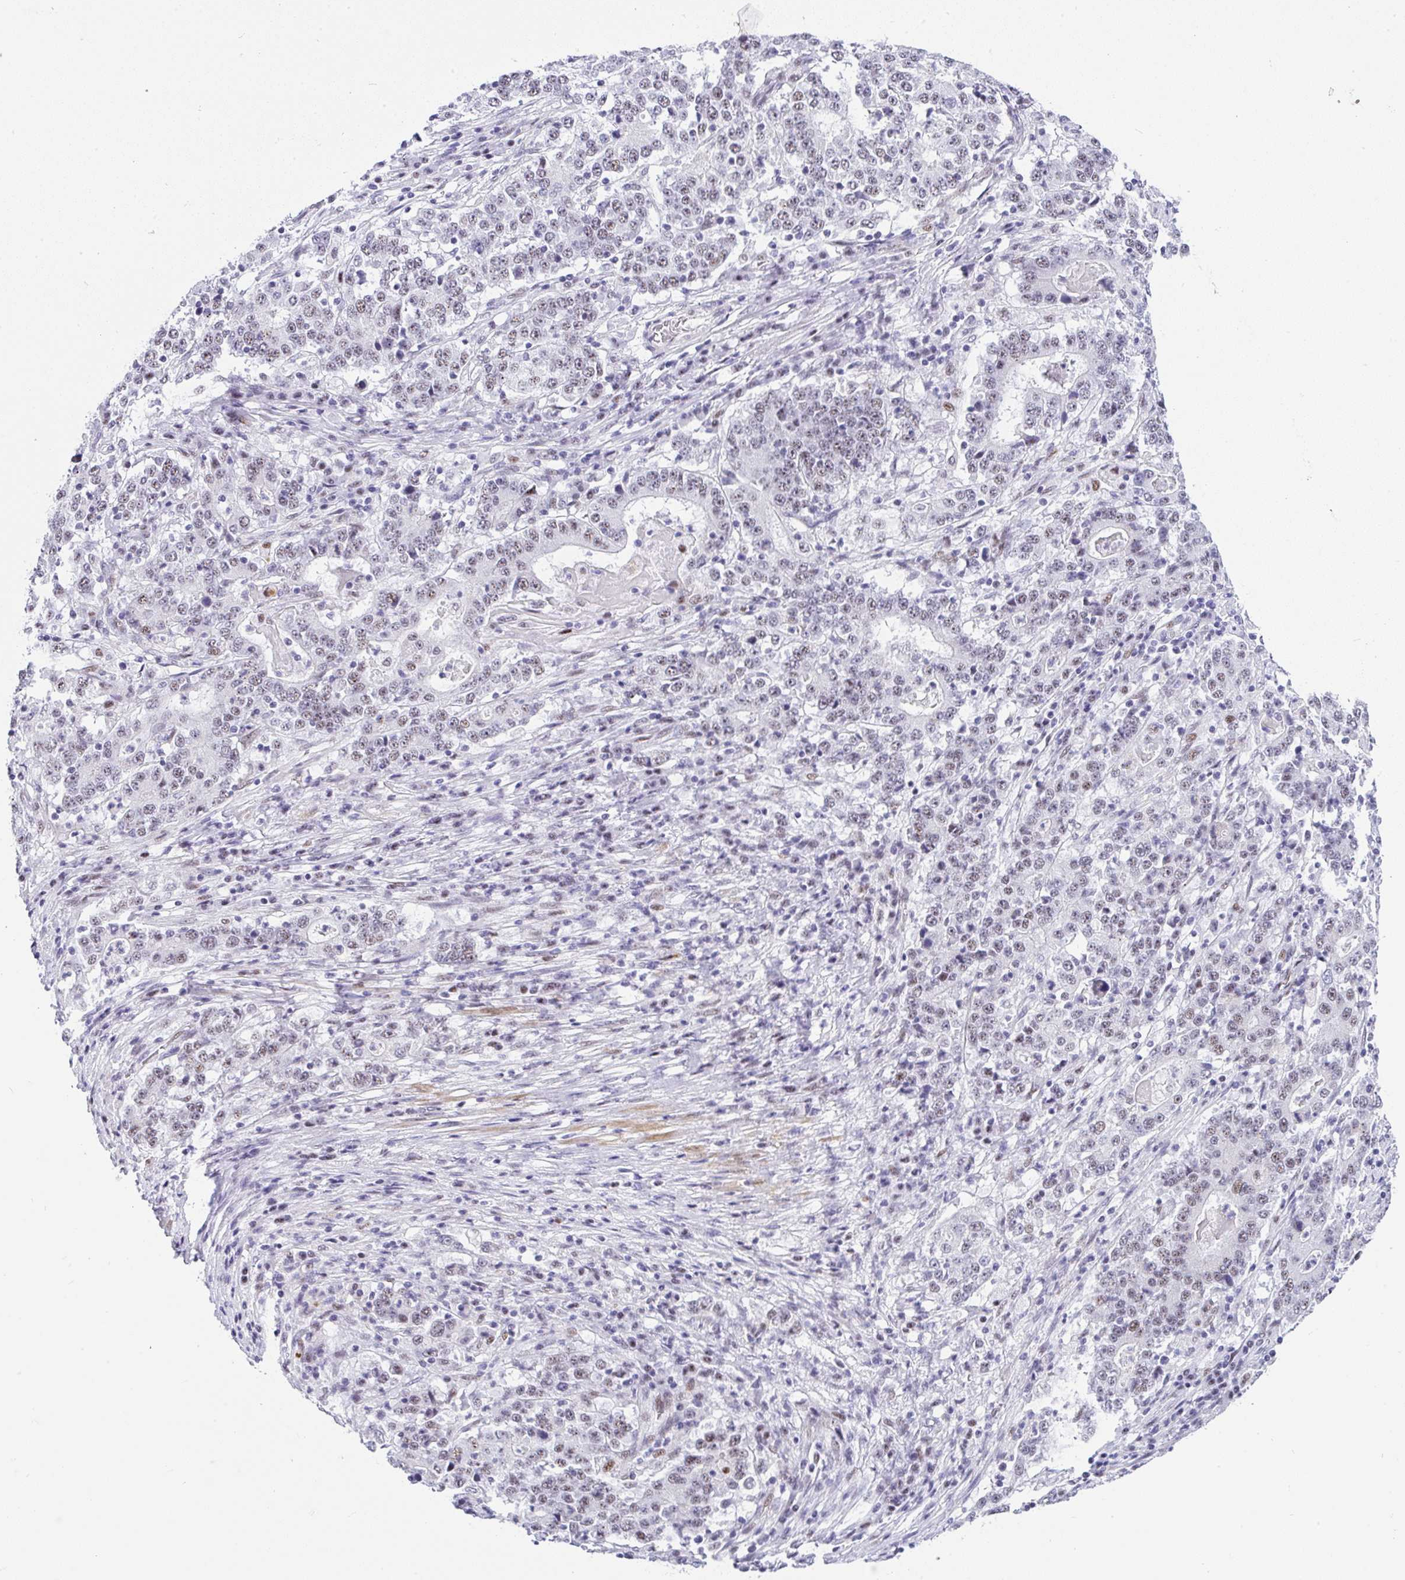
{"staining": {"intensity": "moderate", "quantity": "25%-75%", "location": "nuclear"}, "tissue": "stomach cancer", "cell_type": "Tumor cells", "image_type": "cancer", "snomed": [{"axis": "morphology", "description": "Adenocarcinoma, NOS"}, {"axis": "topography", "description": "Stomach"}], "caption": "High-power microscopy captured an immunohistochemistry histopathology image of stomach cancer, revealing moderate nuclear positivity in about 25%-75% of tumor cells.", "gene": "NR1D2", "patient": {"sex": "male", "age": 59}}